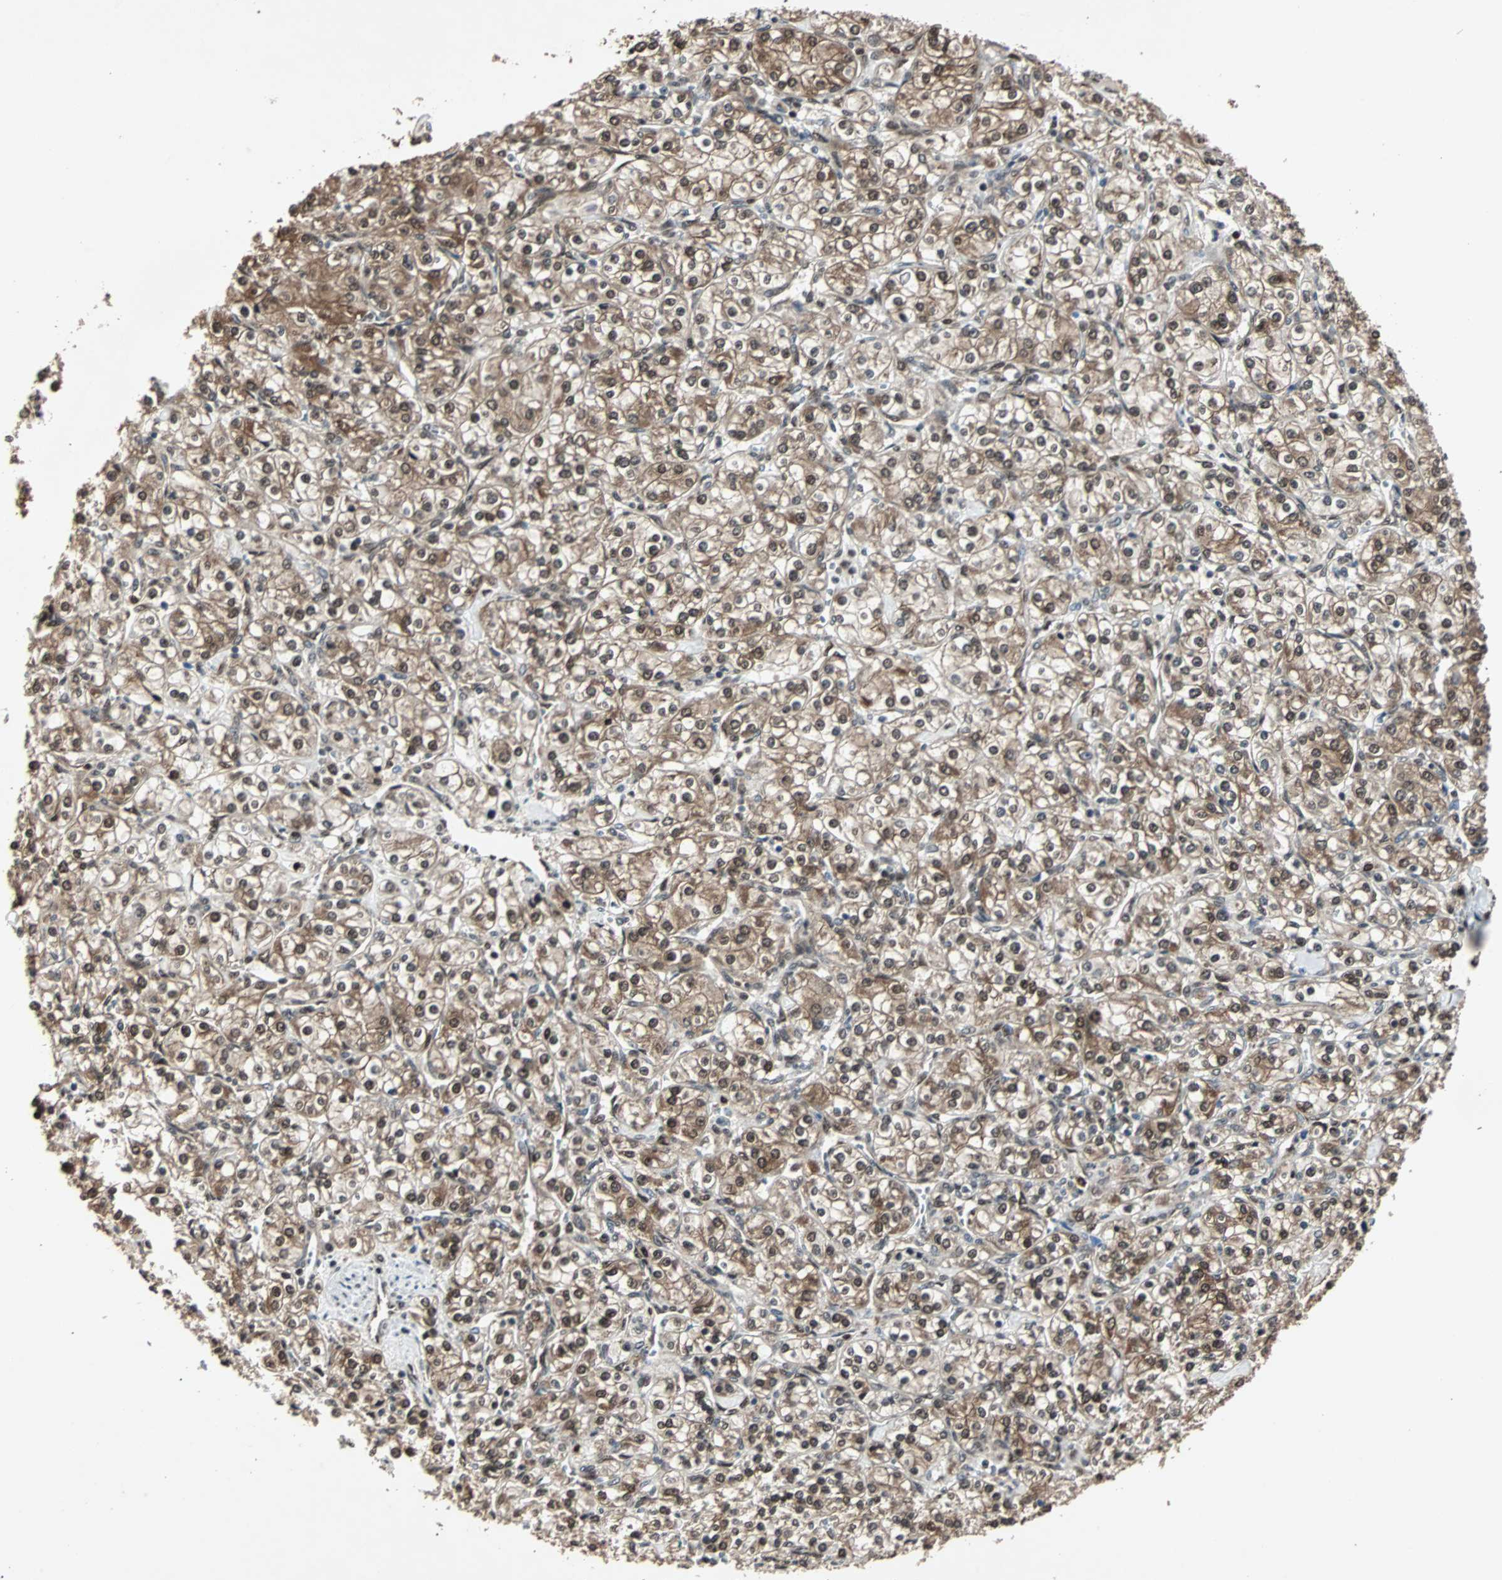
{"staining": {"intensity": "moderate", "quantity": ">75%", "location": "cytoplasmic/membranous,nuclear"}, "tissue": "renal cancer", "cell_type": "Tumor cells", "image_type": "cancer", "snomed": [{"axis": "morphology", "description": "Adenocarcinoma, NOS"}, {"axis": "topography", "description": "Kidney"}], "caption": "Human renal adenocarcinoma stained for a protein (brown) exhibits moderate cytoplasmic/membranous and nuclear positive staining in approximately >75% of tumor cells.", "gene": "ACLY", "patient": {"sex": "male", "age": 77}}